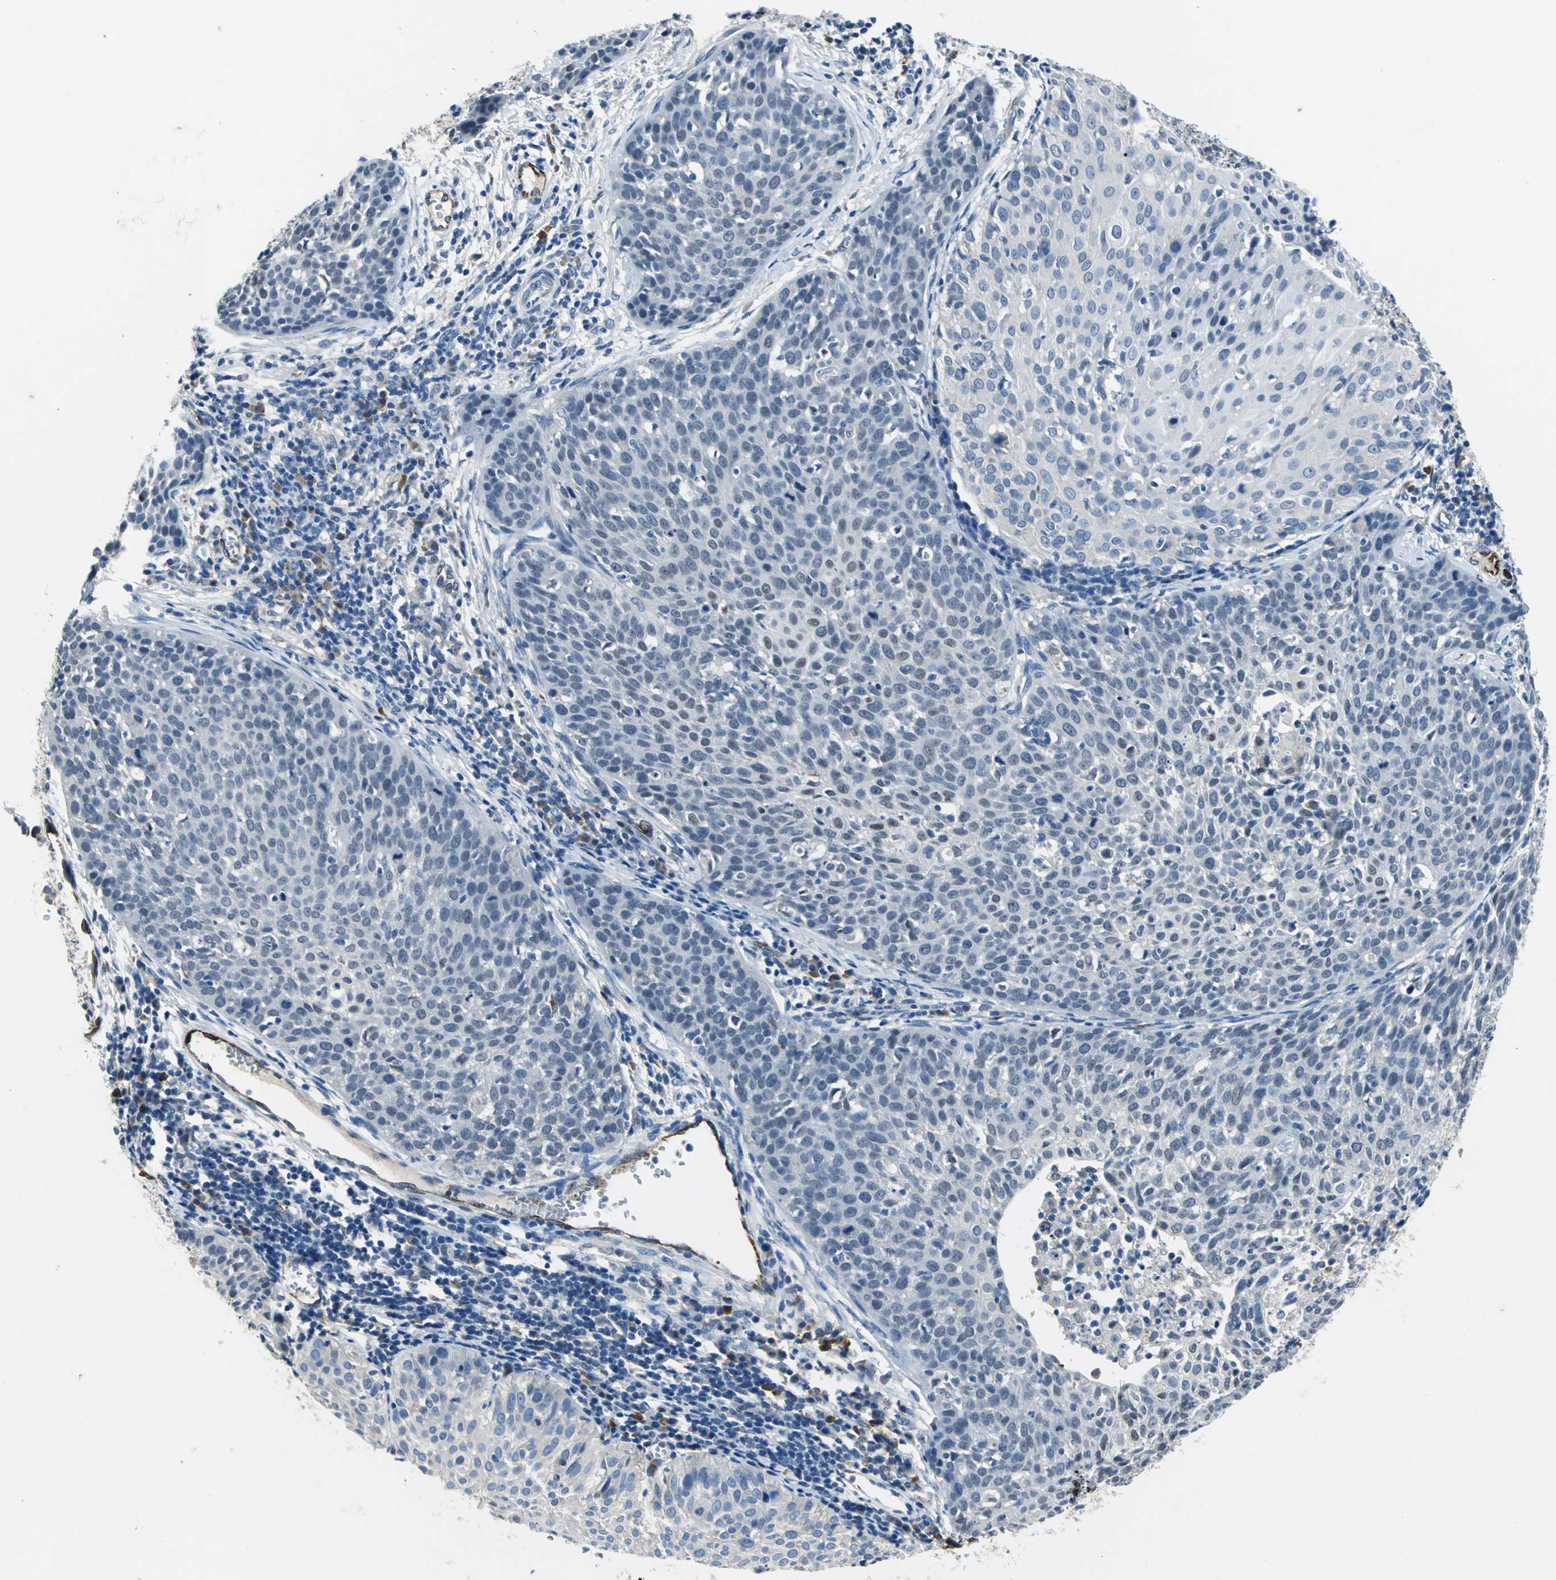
{"staining": {"intensity": "weak", "quantity": "<25%", "location": "nuclear"}, "tissue": "cervical cancer", "cell_type": "Tumor cells", "image_type": "cancer", "snomed": [{"axis": "morphology", "description": "Squamous cell carcinoma, NOS"}, {"axis": "topography", "description": "Cervix"}], "caption": "Immunohistochemistry (IHC) micrograph of human cervical cancer (squamous cell carcinoma) stained for a protein (brown), which exhibits no staining in tumor cells.", "gene": "SELP", "patient": {"sex": "female", "age": 38}}